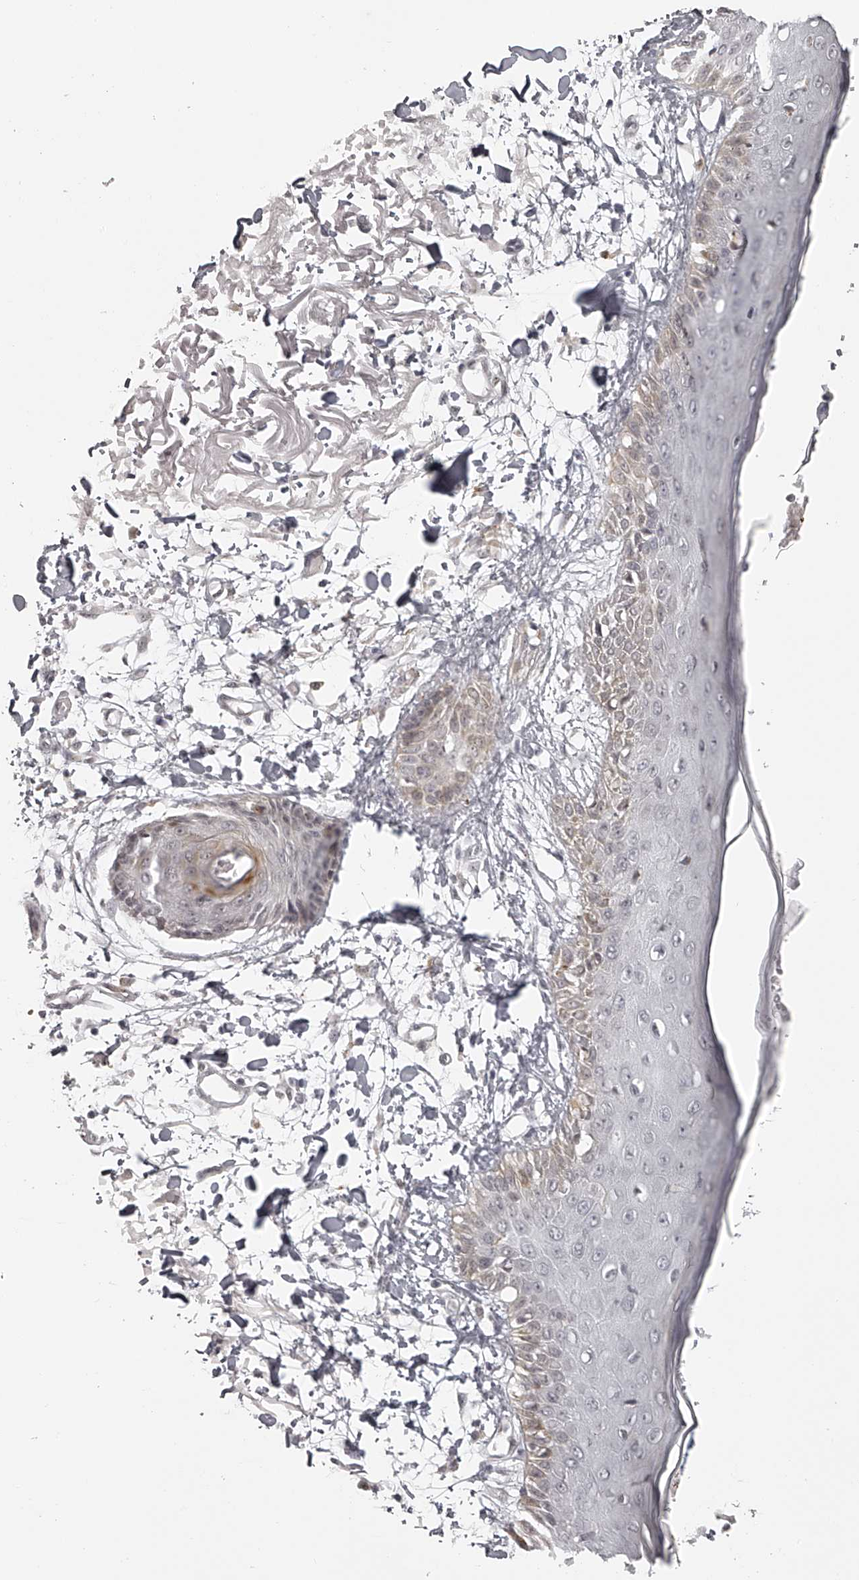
{"staining": {"intensity": "negative", "quantity": "none", "location": "none"}, "tissue": "skin", "cell_type": "Fibroblasts", "image_type": "normal", "snomed": [{"axis": "morphology", "description": "Normal tissue, NOS"}, {"axis": "morphology", "description": "Squamous cell carcinoma, NOS"}, {"axis": "topography", "description": "Skin"}, {"axis": "topography", "description": "Peripheral nerve tissue"}], "caption": "IHC image of benign human skin stained for a protein (brown), which displays no positivity in fibroblasts.", "gene": "RNF220", "patient": {"sex": "male", "age": 83}}